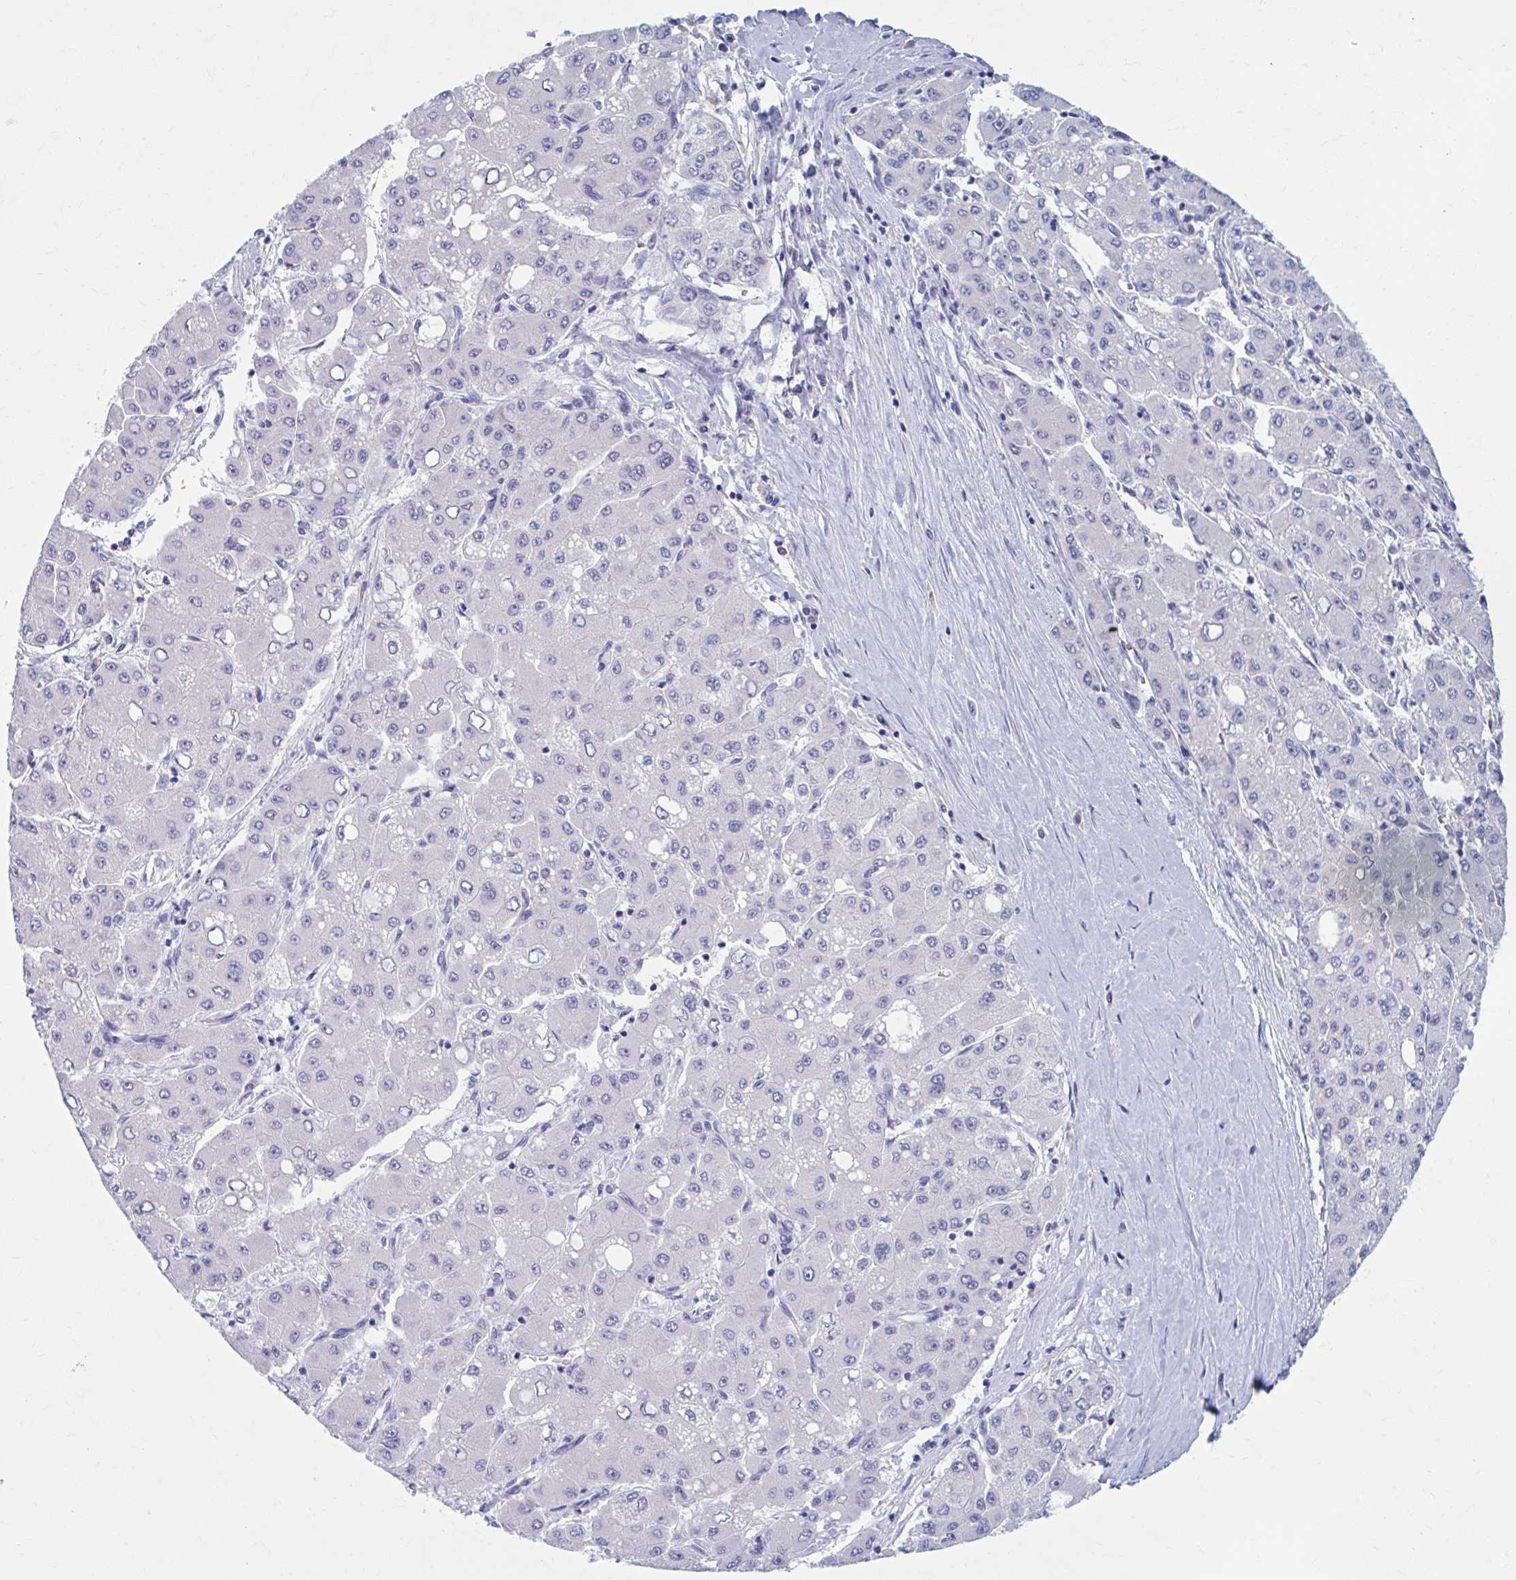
{"staining": {"intensity": "negative", "quantity": "none", "location": "none"}, "tissue": "liver cancer", "cell_type": "Tumor cells", "image_type": "cancer", "snomed": [{"axis": "morphology", "description": "Carcinoma, Hepatocellular, NOS"}, {"axis": "topography", "description": "Liver"}], "caption": "An immunohistochemistry (IHC) image of hepatocellular carcinoma (liver) is shown. There is no staining in tumor cells of hepatocellular carcinoma (liver).", "gene": "CCDC105", "patient": {"sex": "male", "age": 40}}